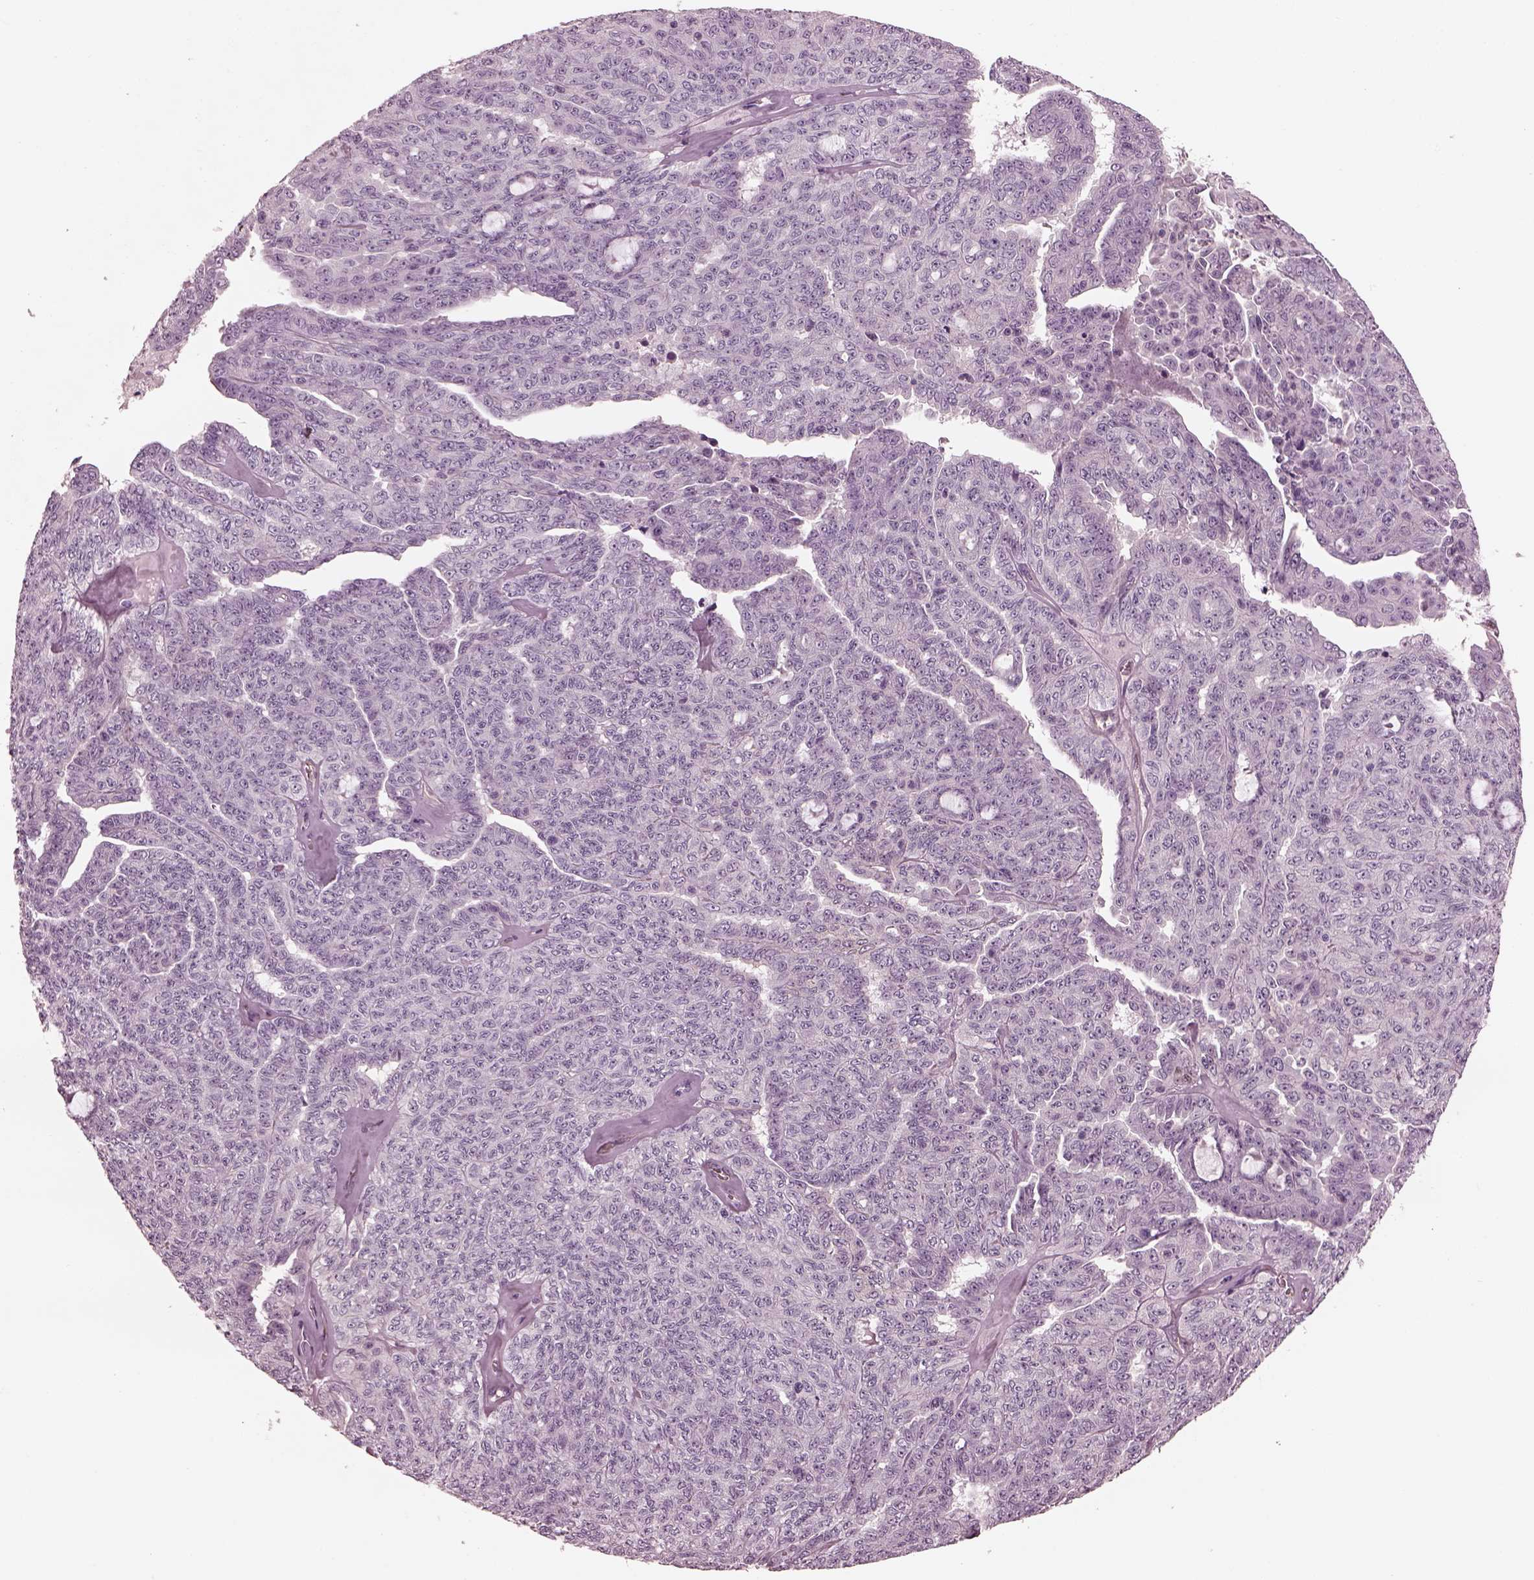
{"staining": {"intensity": "negative", "quantity": "none", "location": "none"}, "tissue": "ovarian cancer", "cell_type": "Tumor cells", "image_type": "cancer", "snomed": [{"axis": "morphology", "description": "Cystadenocarcinoma, serous, NOS"}, {"axis": "topography", "description": "Ovary"}], "caption": "Tumor cells are negative for protein expression in human ovarian cancer.", "gene": "EIF4E1B", "patient": {"sex": "female", "age": 71}}